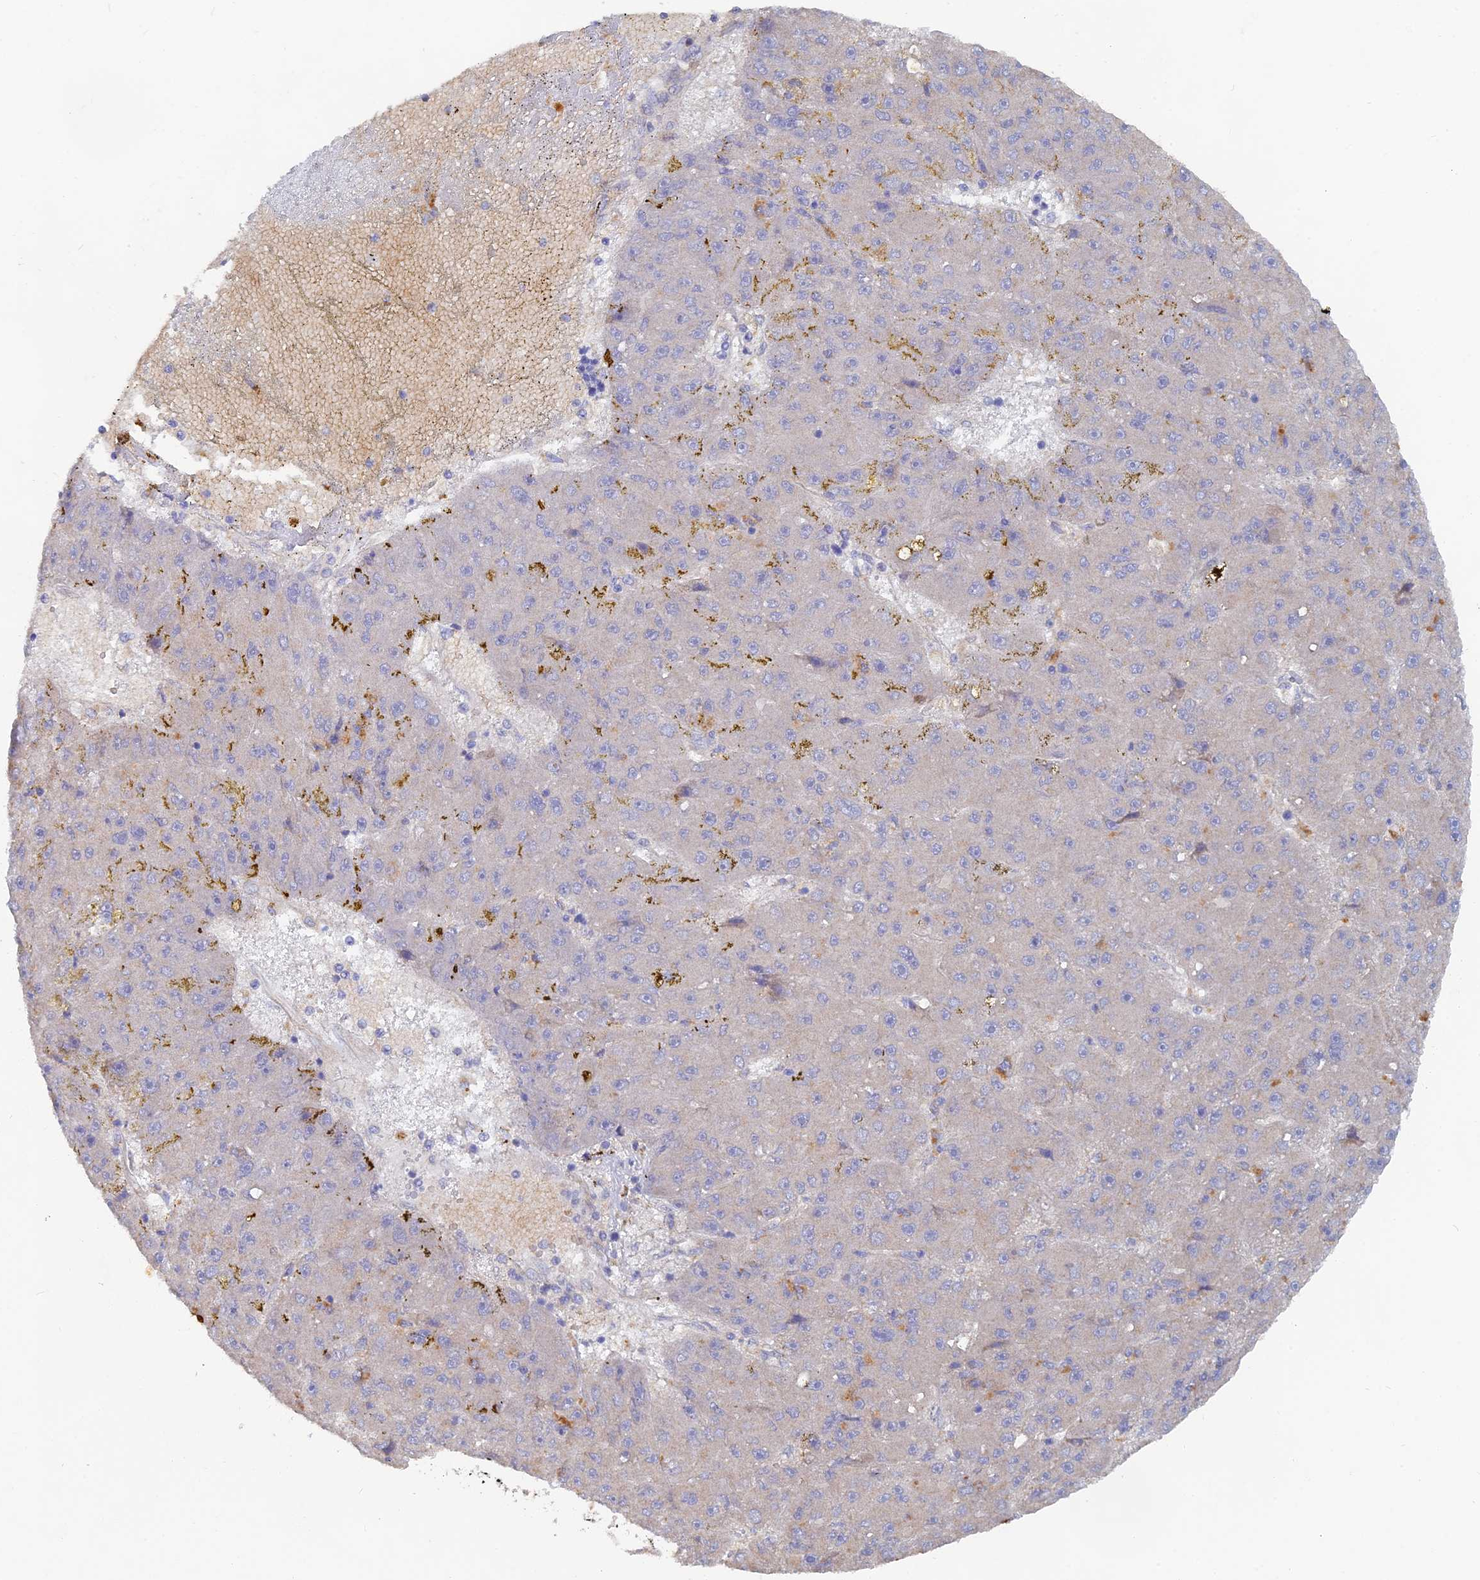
{"staining": {"intensity": "weak", "quantity": "<25%", "location": "cytoplasmic/membranous"}, "tissue": "liver cancer", "cell_type": "Tumor cells", "image_type": "cancer", "snomed": [{"axis": "morphology", "description": "Carcinoma, Hepatocellular, NOS"}, {"axis": "topography", "description": "Liver"}], "caption": "This is an immunohistochemistry (IHC) image of human liver cancer (hepatocellular carcinoma). There is no positivity in tumor cells.", "gene": "ARRDC1", "patient": {"sex": "male", "age": 67}}